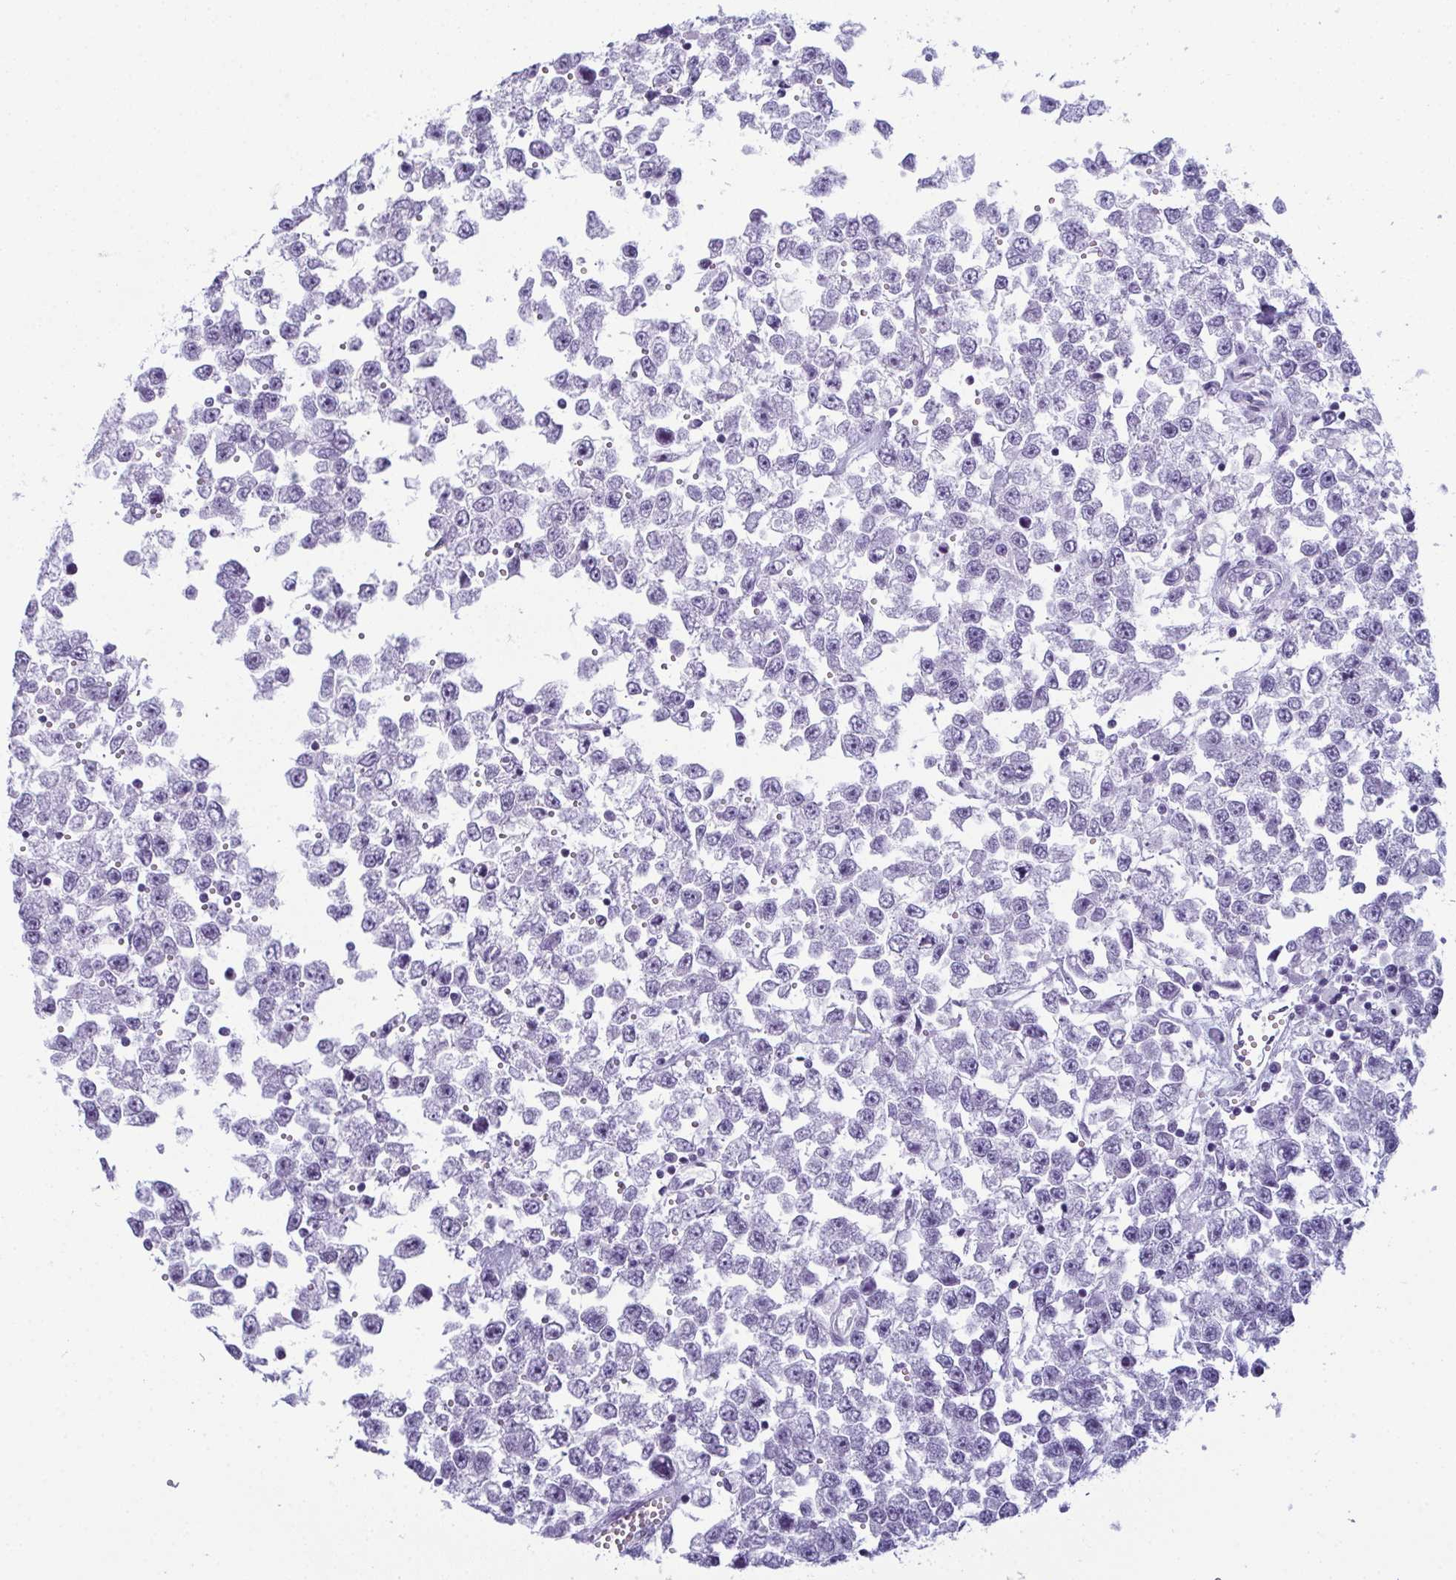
{"staining": {"intensity": "negative", "quantity": "none", "location": "none"}, "tissue": "testis cancer", "cell_type": "Tumor cells", "image_type": "cancer", "snomed": [{"axis": "morphology", "description": "Seminoma, NOS"}, {"axis": "topography", "description": "Testis"}], "caption": "This is an IHC histopathology image of seminoma (testis). There is no staining in tumor cells.", "gene": "CDA", "patient": {"sex": "male", "age": 34}}